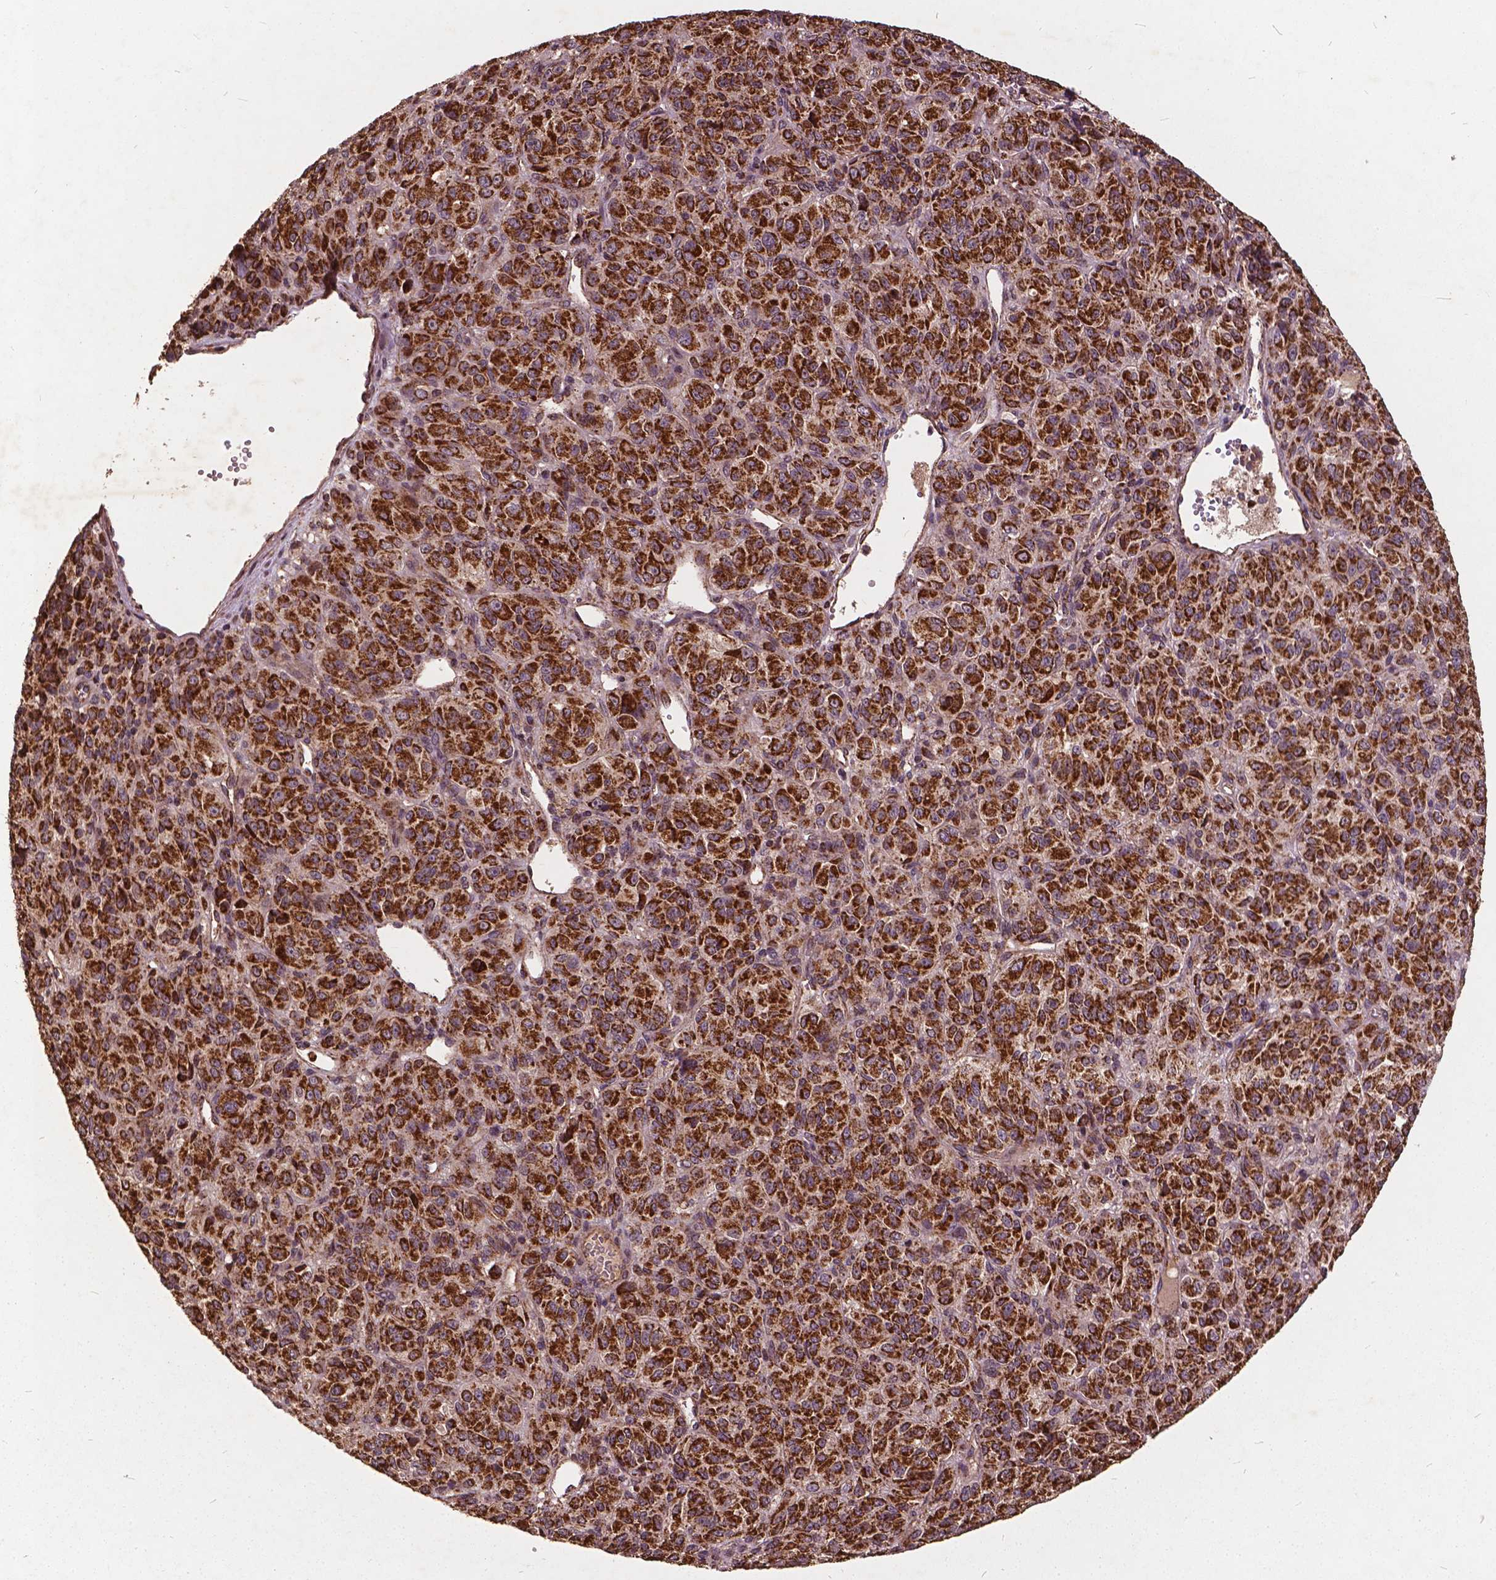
{"staining": {"intensity": "strong", "quantity": ">75%", "location": "cytoplasmic/membranous"}, "tissue": "melanoma", "cell_type": "Tumor cells", "image_type": "cancer", "snomed": [{"axis": "morphology", "description": "Malignant melanoma, Metastatic site"}, {"axis": "topography", "description": "Brain"}], "caption": "Strong cytoplasmic/membranous positivity for a protein is identified in about >75% of tumor cells of melanoma using IHC.", "gene": "UBXN2A", "patient": {"sex": "female", "age": 56}}